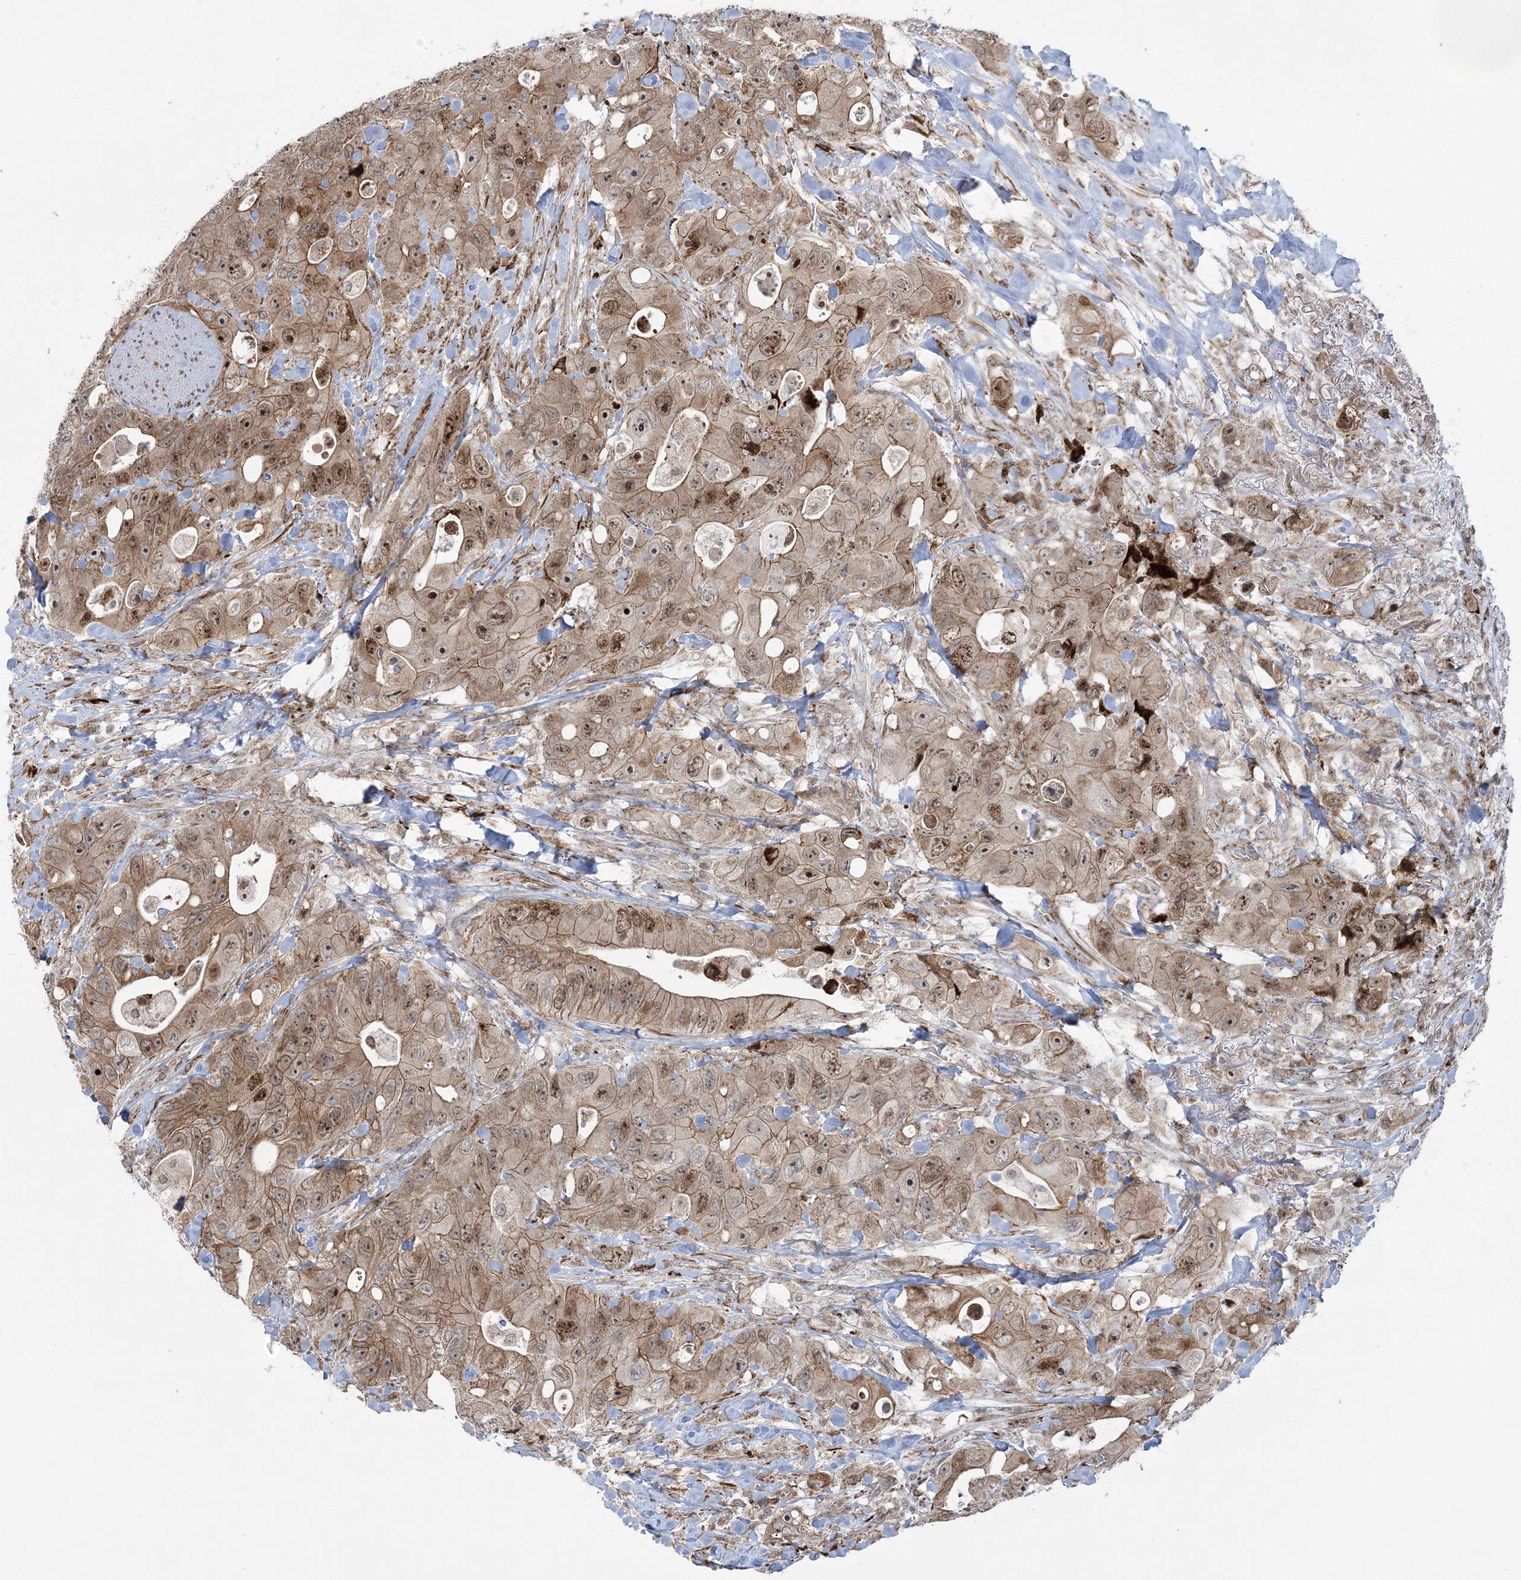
{"staining": {"intensity": "moderate", "quantity": ">75%", "location": "cytoplasmic/membranous,nuclear"}, "tissue": "colorectal cancer", "cell_type": "Tumor cells", "image_type": "cancer", "snomed": [{"axis": "morphology", "description": "Adenocarcinoma, NOS"}, {"axis": "topography", "description": "Colon"}], "caption": "Approximately >75% of tumor cells in human colorectal adenocarcinoma exhibit moderate cytoplasmic/membranous and nuclear protein staining as visualized by brown immunohistochemical staining.", "gene": "EFCAB12", "patient": {"sex": "female", "age": 46}}